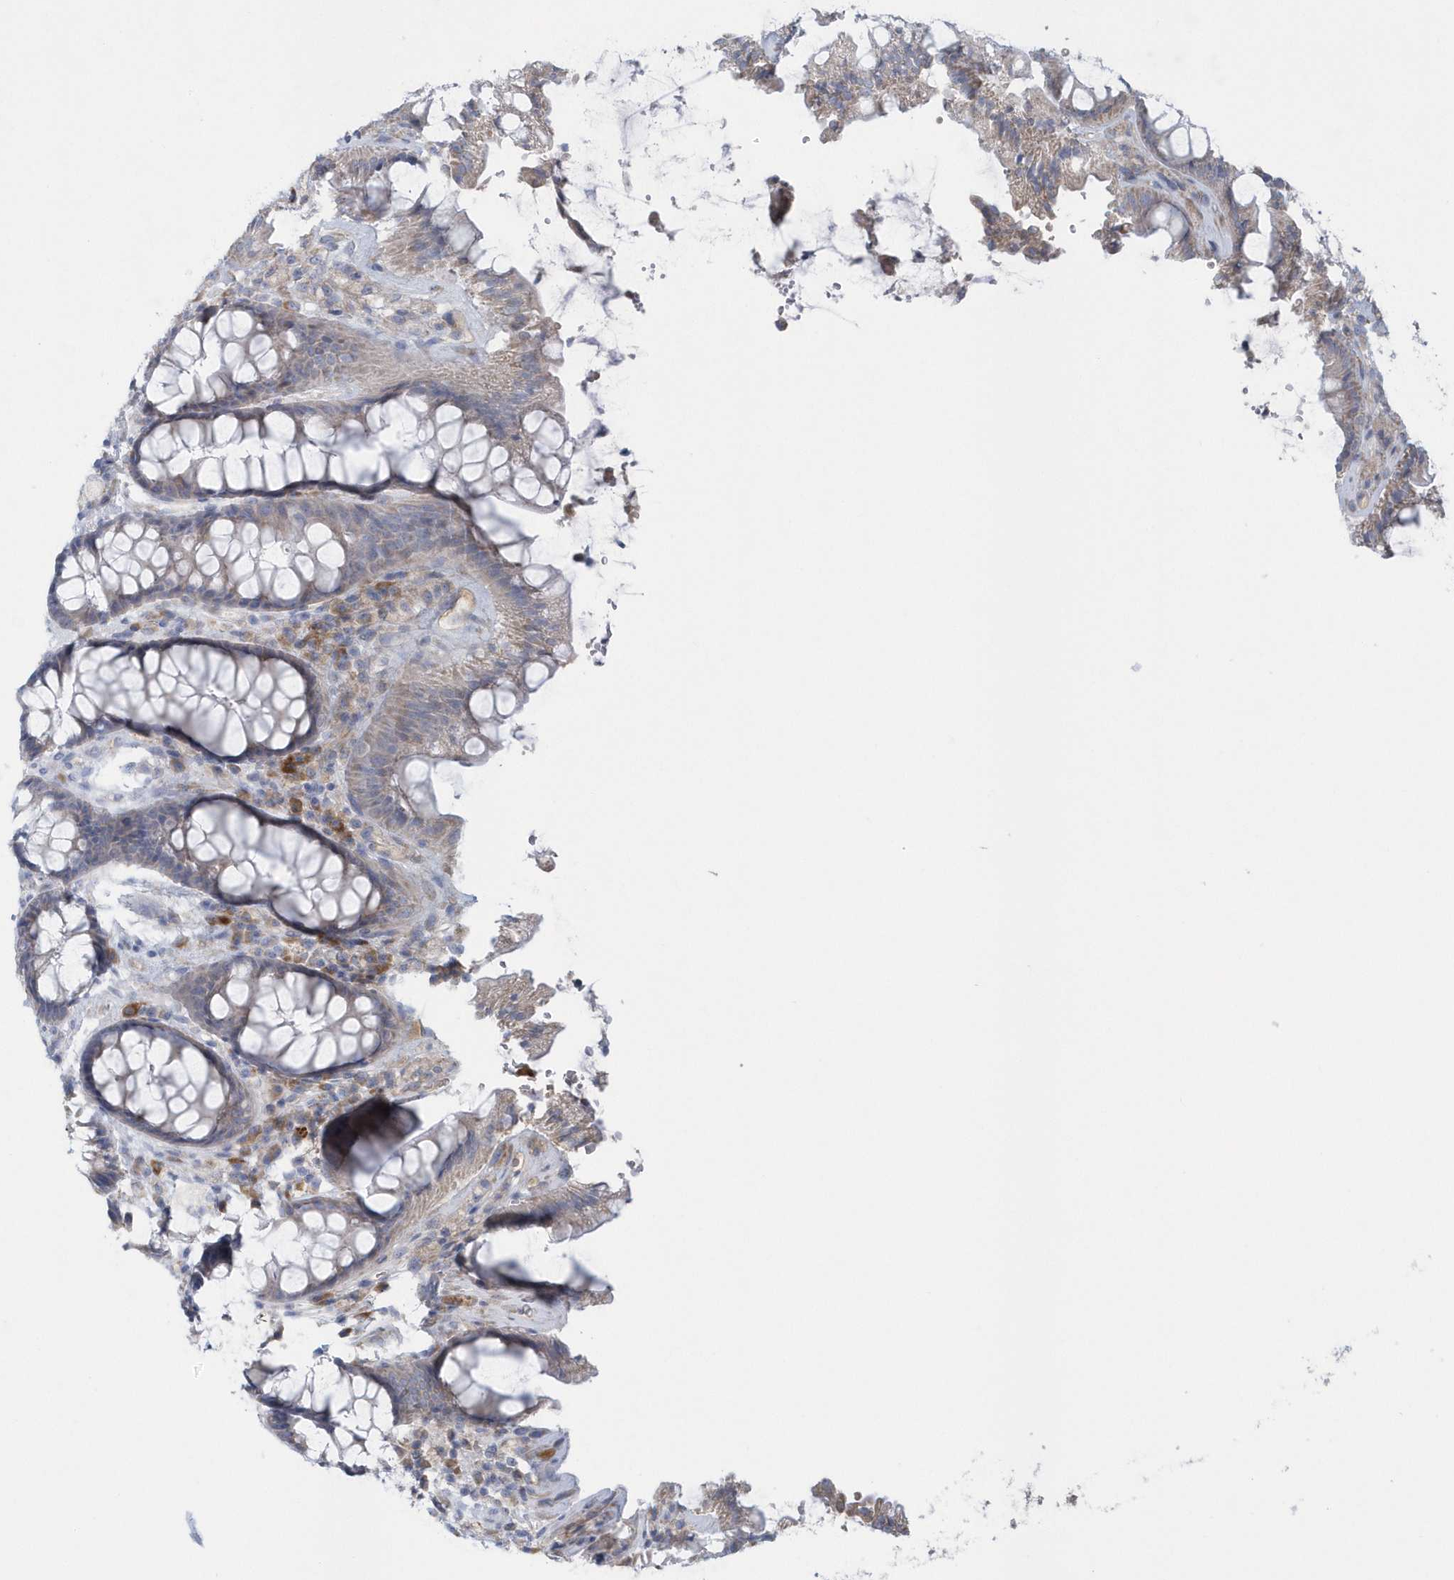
{"staining": {"intensity": "negative", "quantity": "none", "location": "none"}, "tissue": "rectum", "cell_type": "Glandular cells", "image_type": "normal", "snomed": [{"axis": "morphology", "description": "Normal tissue, NOS"}, {"axis": "topography", "description": "Rectum"}], "caption": "Immunohistochemical staining of normal human rectum displays no significant expression in glandular cells.", "gene": "SPATA18", "patient": {"sex": "female", "age": 46}}